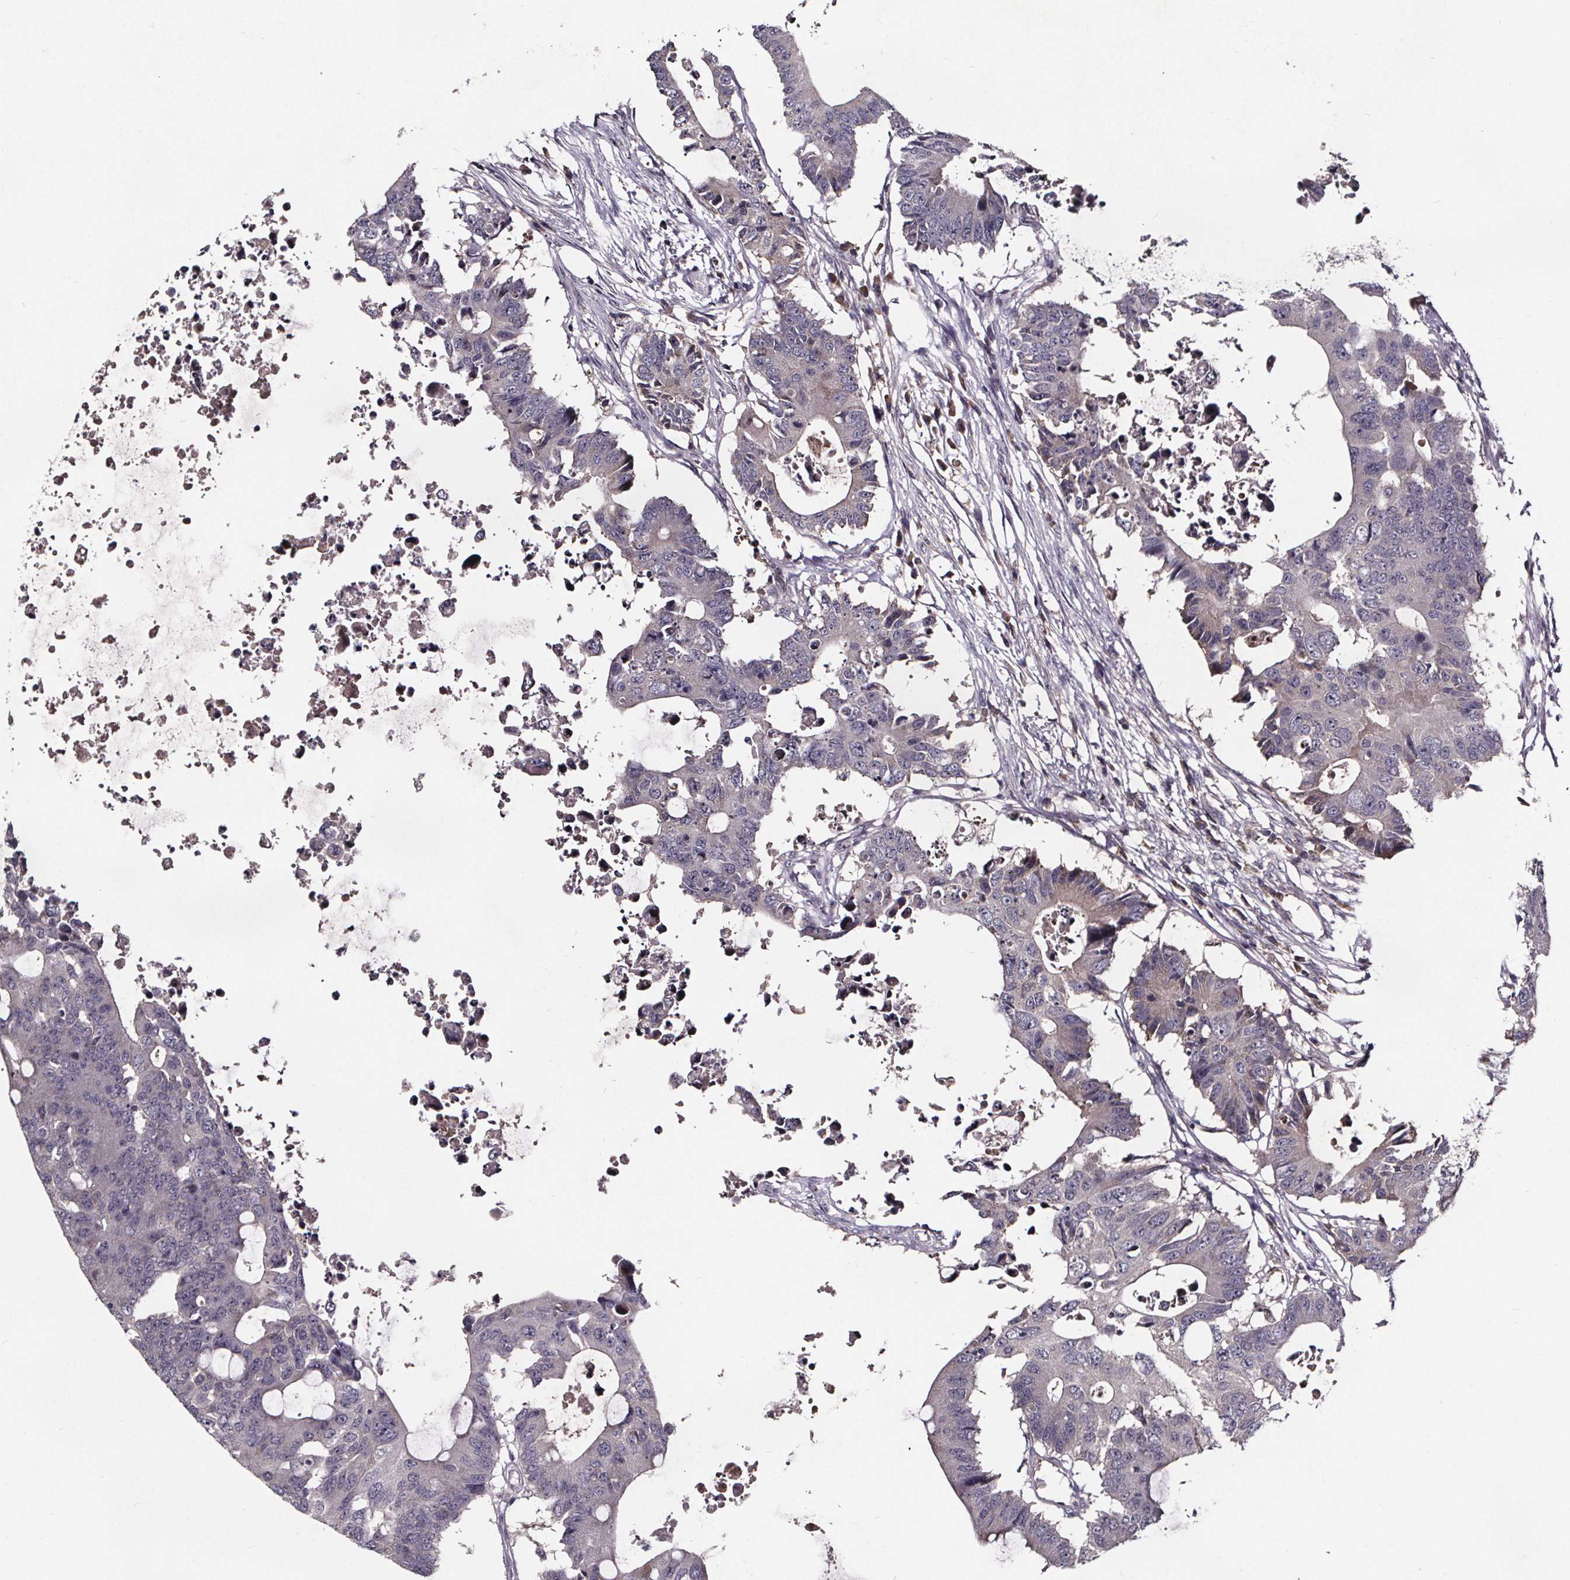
{"staining": {"intensity": "negative", "quantity": "none", "location": "none"}, "tissue": "colorectal cancer", "cell_type": "Tumor cells", "image_type": "cancer", "snomed": [{"axis": "morphology", "description": "Adenocarcinoma, NOS"}, {"axis": "topography", "description": "Colon"}], "caption": "High power microscopy photomicrograph of an IHC micrograph of colorectal adenocarcinoma, revealing no significant positivity in tumor cells.", "gene": "NPHP4", "patient": {"sex": "female", "age": 48}}